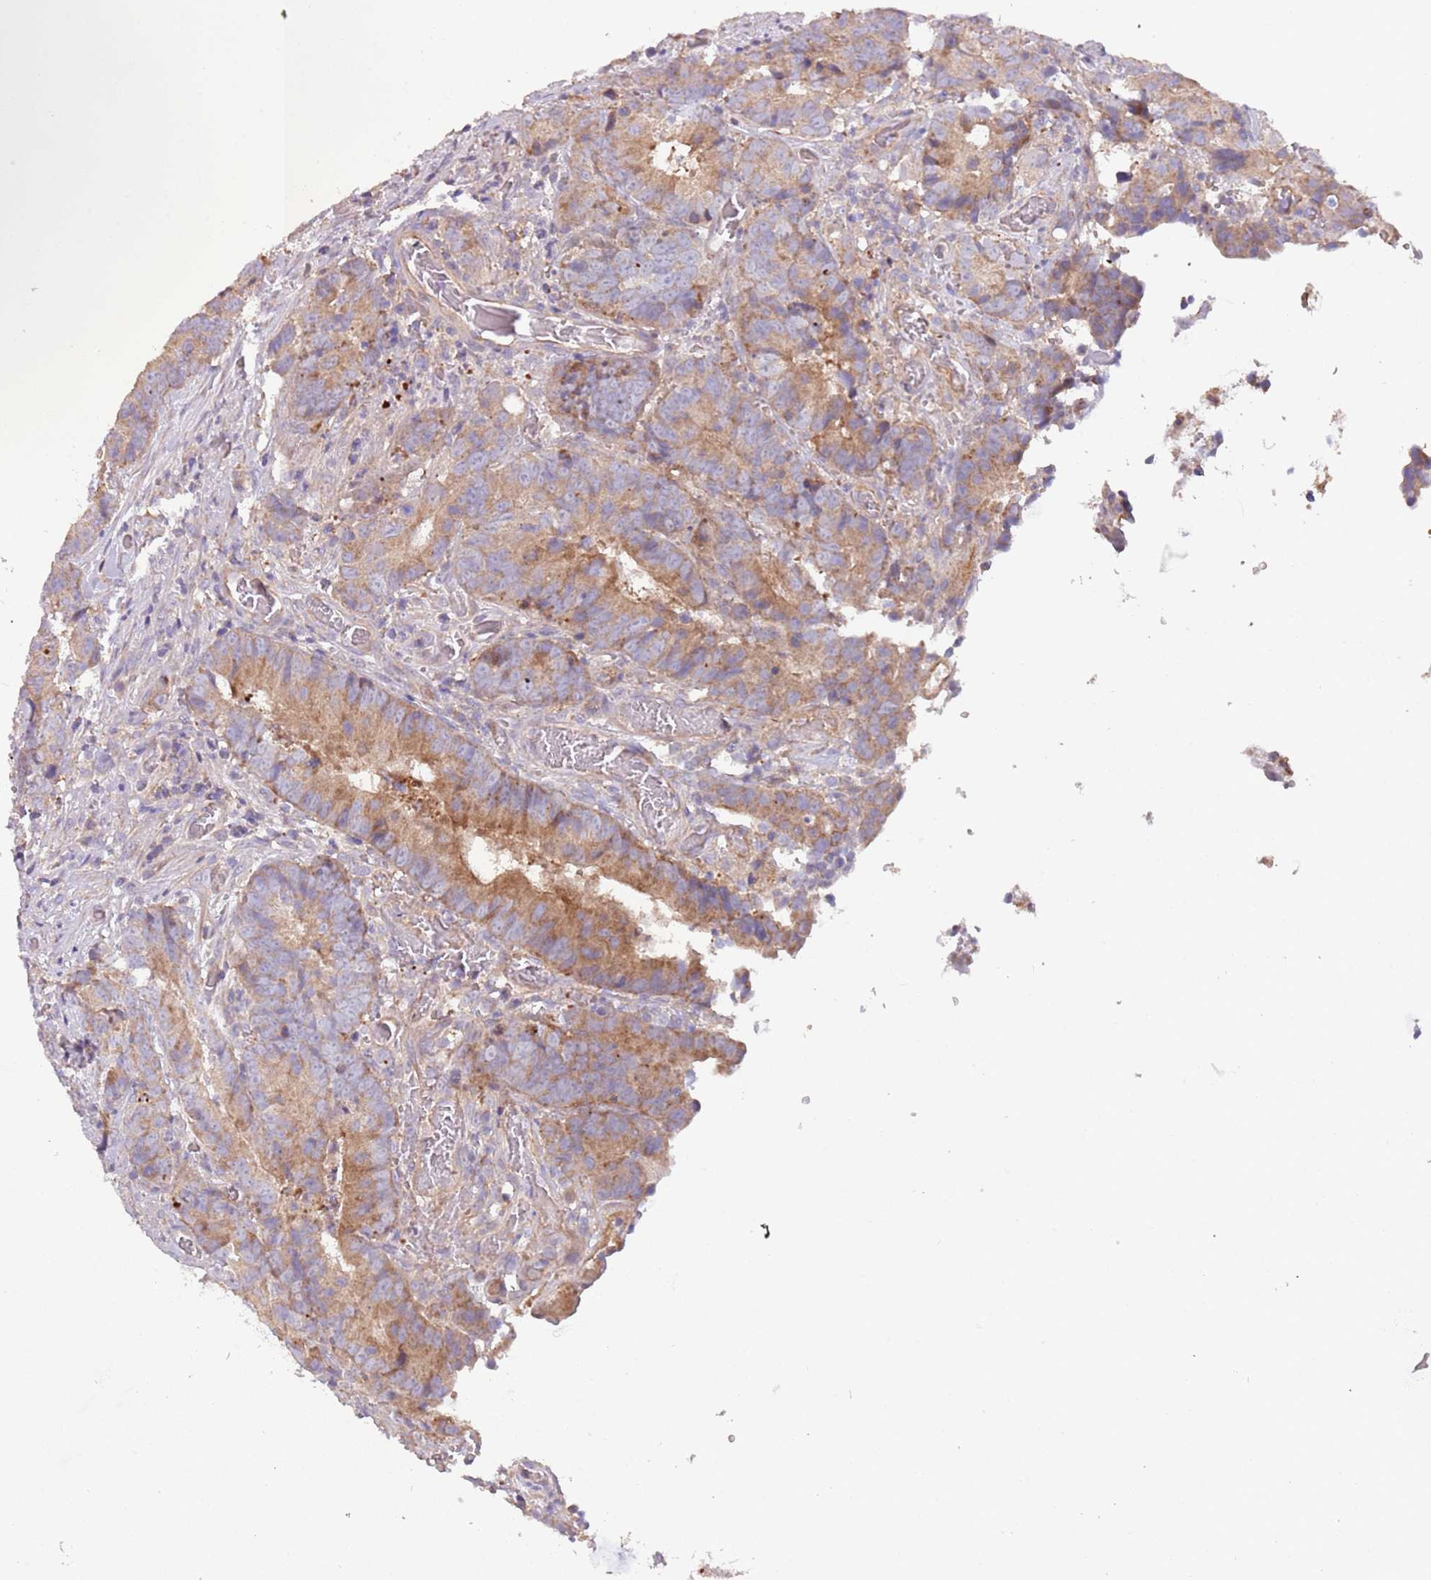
{"staining": {"intensity": "moderate", "quantity": ">75%", "location": "cytoplasmic/membranous"}, "tissue": "colorectal cancer", "cell_type": "Tumor cells", "image_type": "cancer", "snomed": [{"axis": "morphology", "description": "Adenocarcinoma, NOS"}, {"axis": "topography", "description": "Colon"}], "caption": "Tumor cells show moderate cytoplasmic/membranous staining in approximately >75% of cells in colorectal adenocarcinoma.", "gene": "ABCC10", "patient": {"sex": "female", "age": 57}}